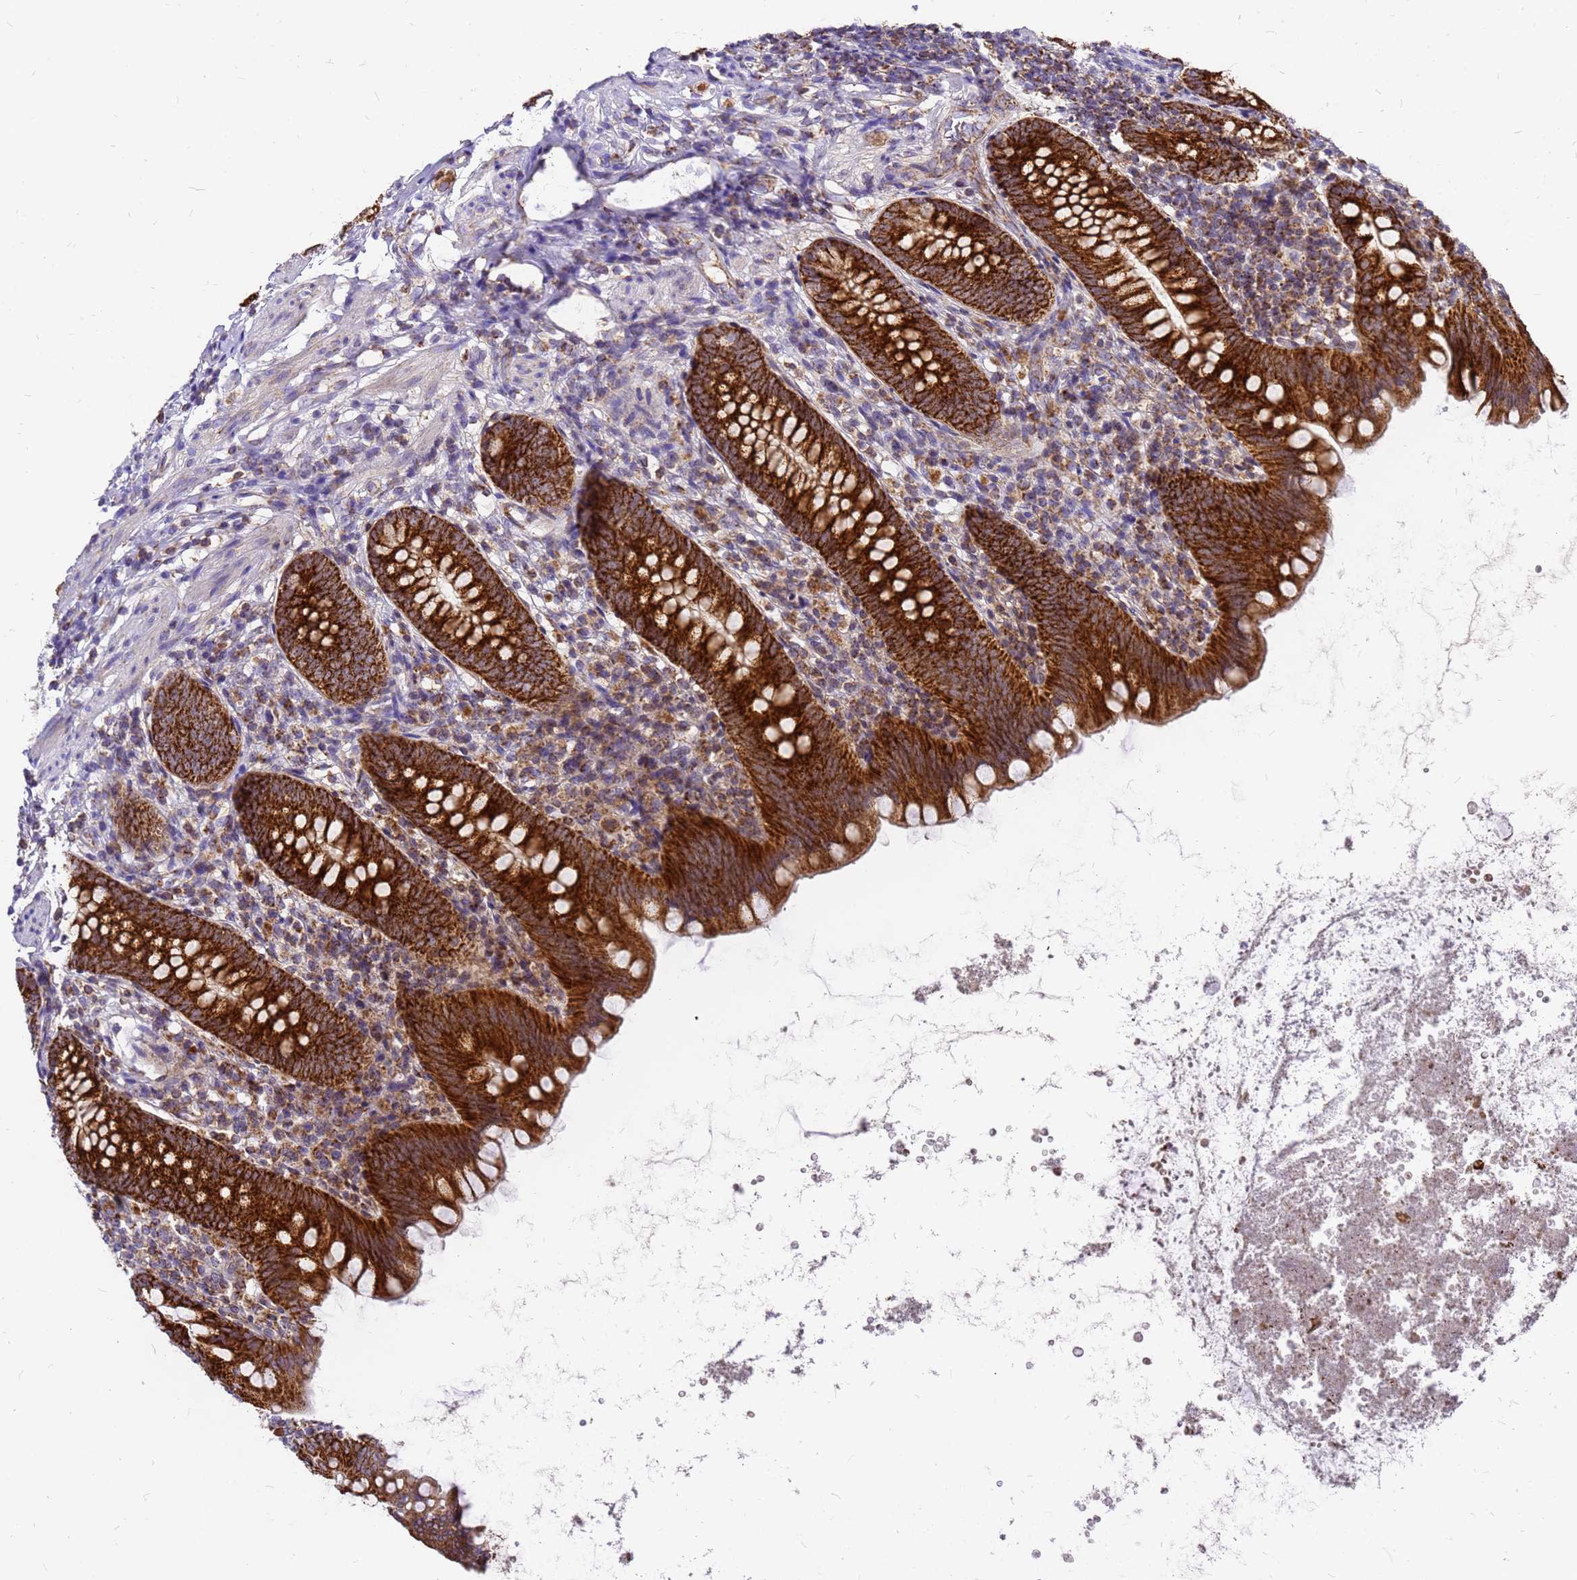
{"staining": {"intensity": "strong", "quantity": ">75%", "location": "cytoplasmic/membranous"}, "tissue": "appendix", "cell_type": "Glandular cells", "image_type": "normal", "snomed": [{"axis": "morphology", "description": "Normal tissue, NOS"}, {"axis": "topography", "description": "Appendix"}], "caption": "Strong cytoplasmic/membranous positivity is present in about >75% of glandular cells in benign appendix. (brown staining indicates protein expression, while blue staining denotes nuclei).", "gene": "MRPS26", "patient": {"sex": "female", "age": 62}}